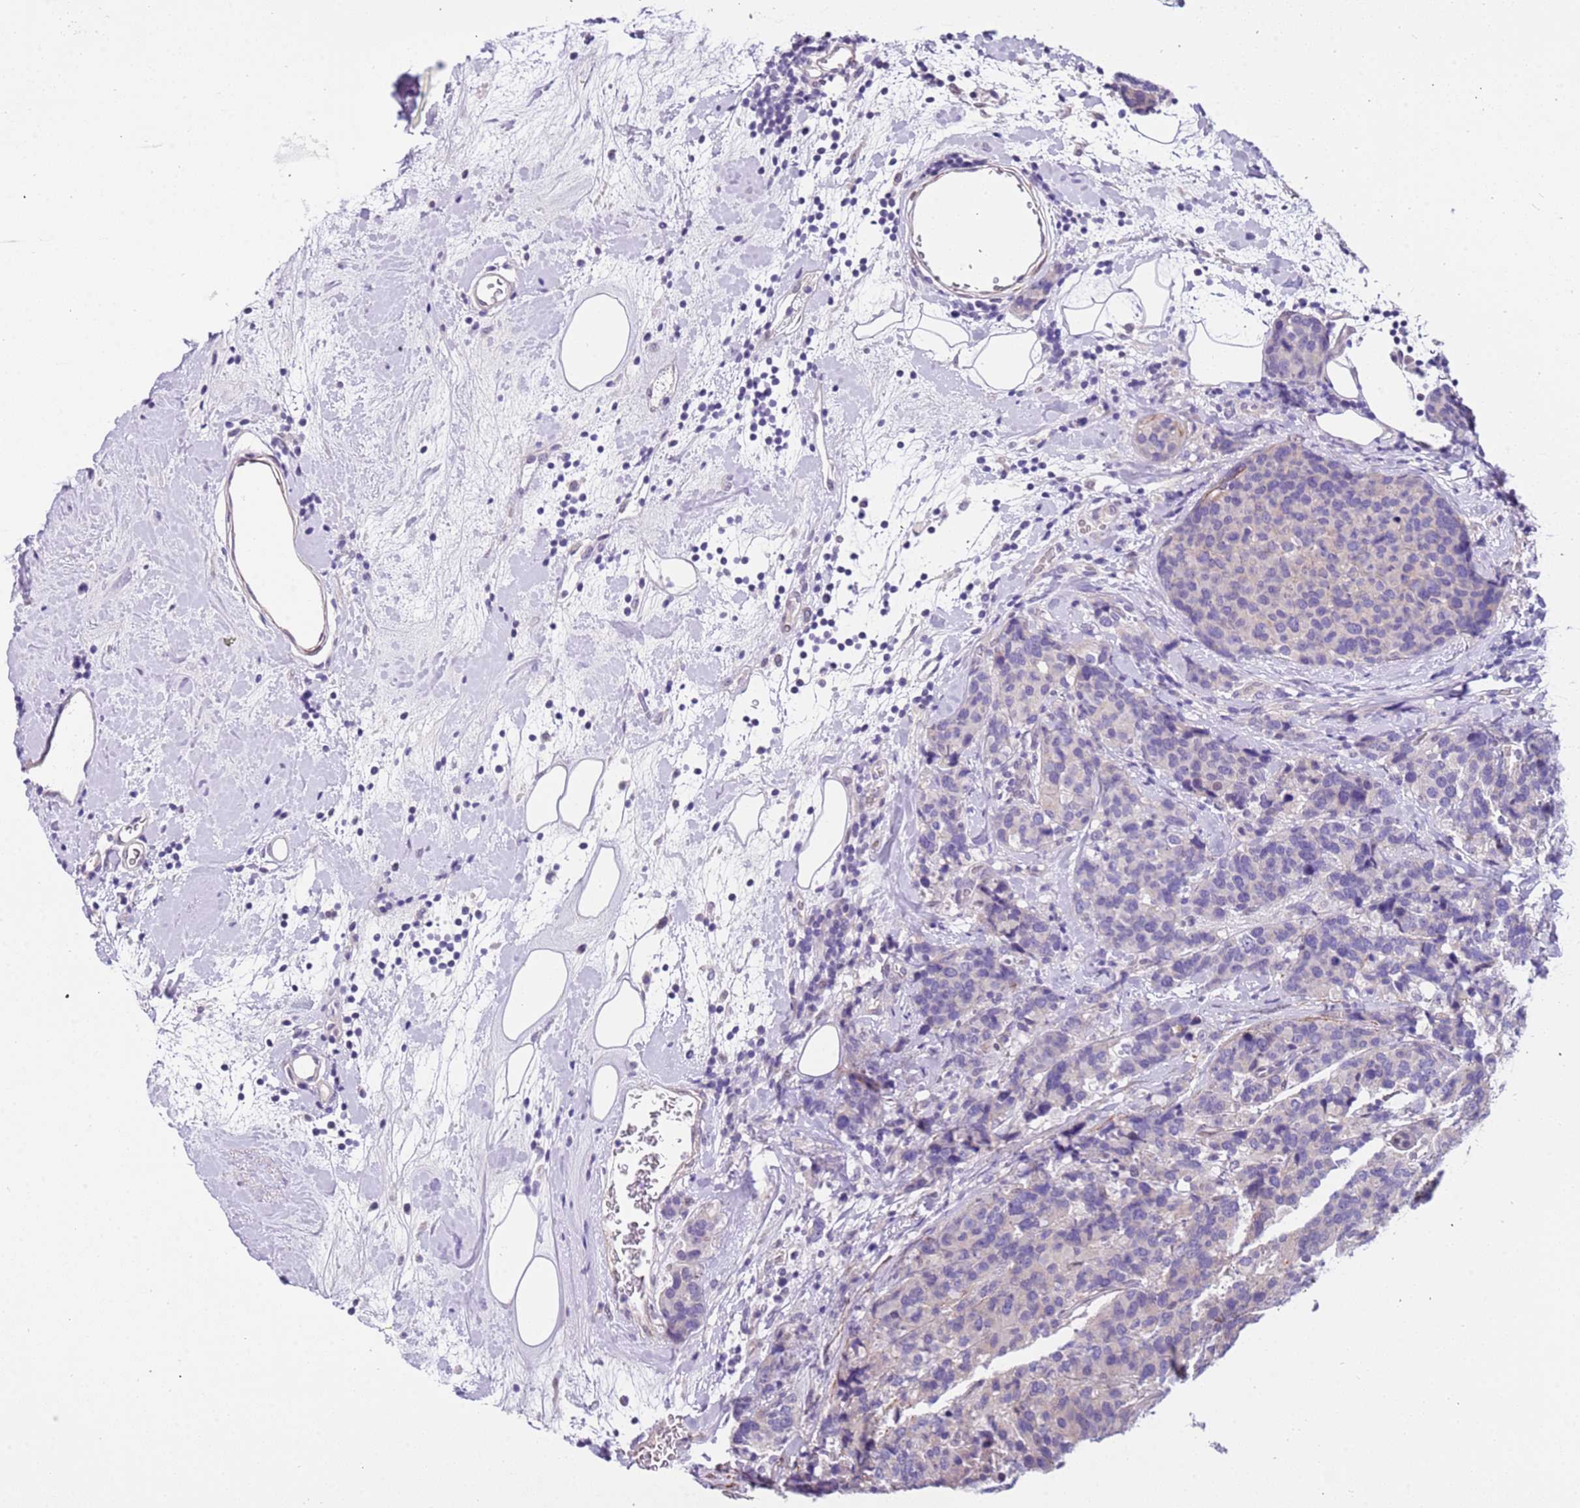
{"staining": {"intensity": "negative", "quantity": "none", "location": "none"}, "tissue": "breast cancer", "cell_type": "Tumor cells", "image_type": "cancer", "snomed": [{"axis": "morphology", "description": "Lobular carcinoma"}, {"axis": "topography", "description": "Breast"}], "caption": "Breast cancer (lobular carcinoma) was stained to show a protein in brown. There is no significant positivity in tumor cells.", "gene": "PLEKHH1", "patient": {"sex": "female", "age": 59}}